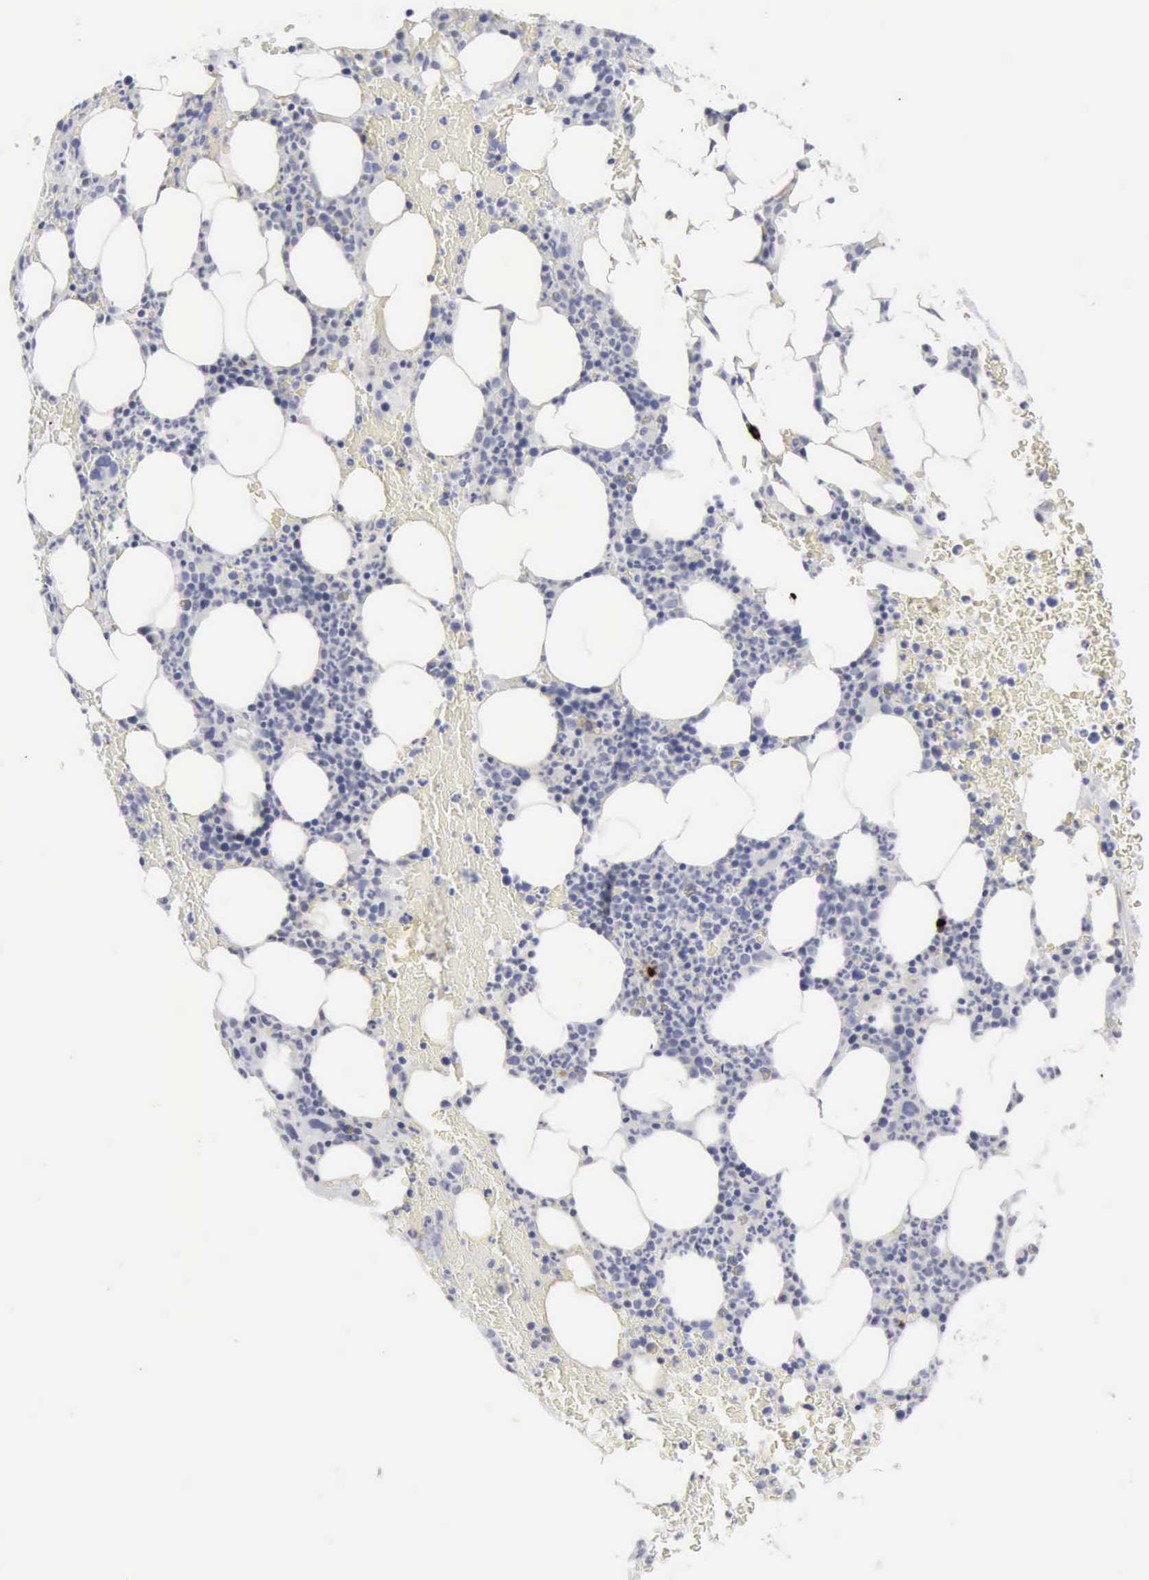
{"staining": {"intensity": "strong", "quantity": "<25%", "location": "cytoplasmic/membranous"}, "tissue": "bone marrow", "cell_type": "Hematopoietic cells", "image_type": "normal", "snomed": [{"axis": "morphology", "description": "Normal tissue, NOS"}, {"axis": "topography", "description": "Bone marrow"}], "caption": "Human bone marrow stained with a brown dye displays strong cytoplasmic/membranous positive expression in about <25% of hematopoietic cells.", "gene": "CMA1", "patient": {"sex": "female", "age": 53}}